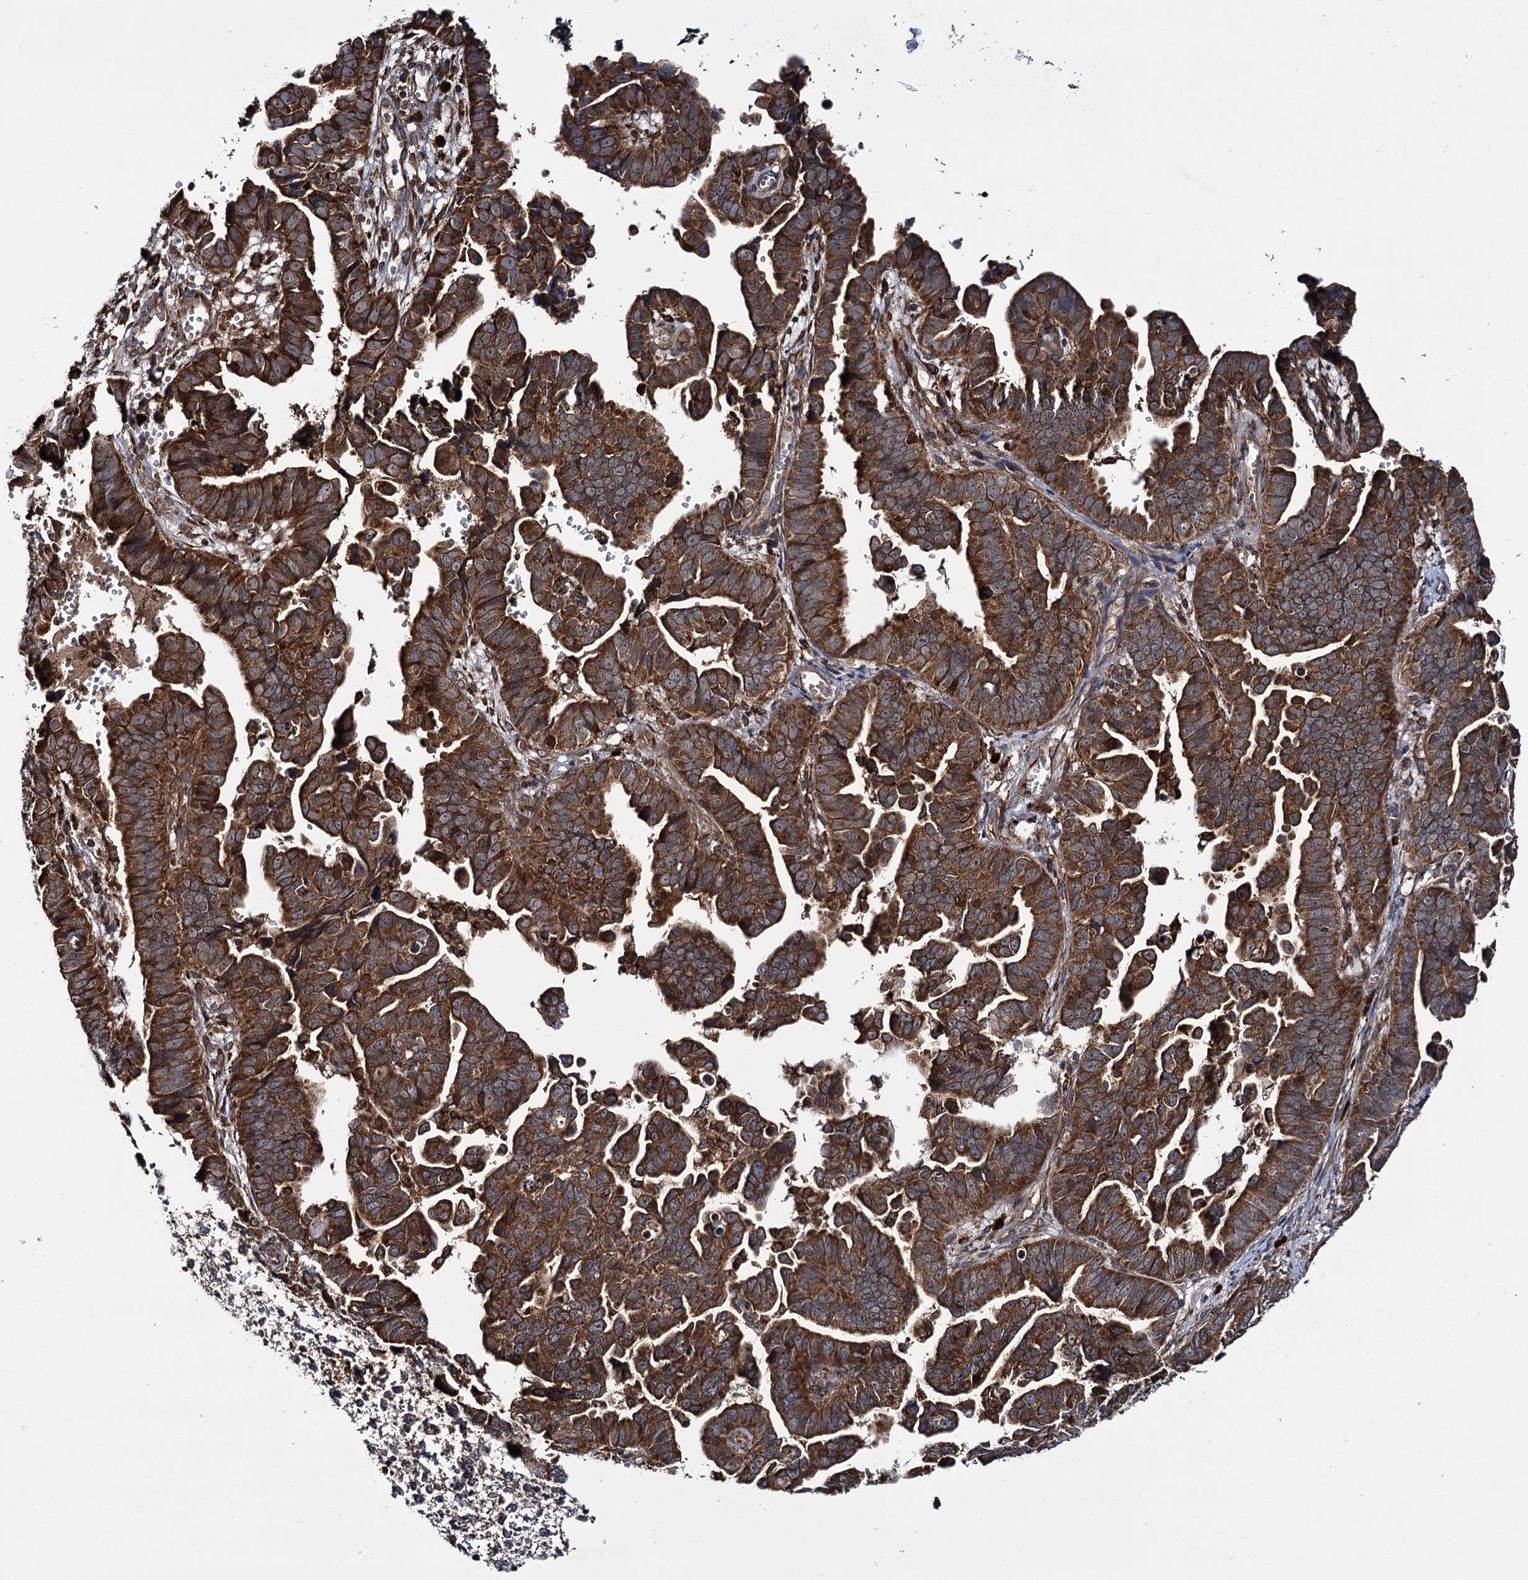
{"staining": {"intensity": "strong", "quantity": ">75%", "location": "cytoplasmic/membranous"}, "tissue": "endometrial cancer", "cell_type": "Tumor cells", "image_type": "cancer", "snomed": [{"axis": "morphology", "description": "Adenocarcinoma, NOS"}, {"axis": "topography", "description": "Endometrium"}], "caption": "Immunohistochemical staining of human endometrial cancer reveals high levels of strong cytoplasmic/membranous positivity in about >75% of tumor cells.", "gene": "UFM1", "patient": {"sex": "female", "age": 75}}